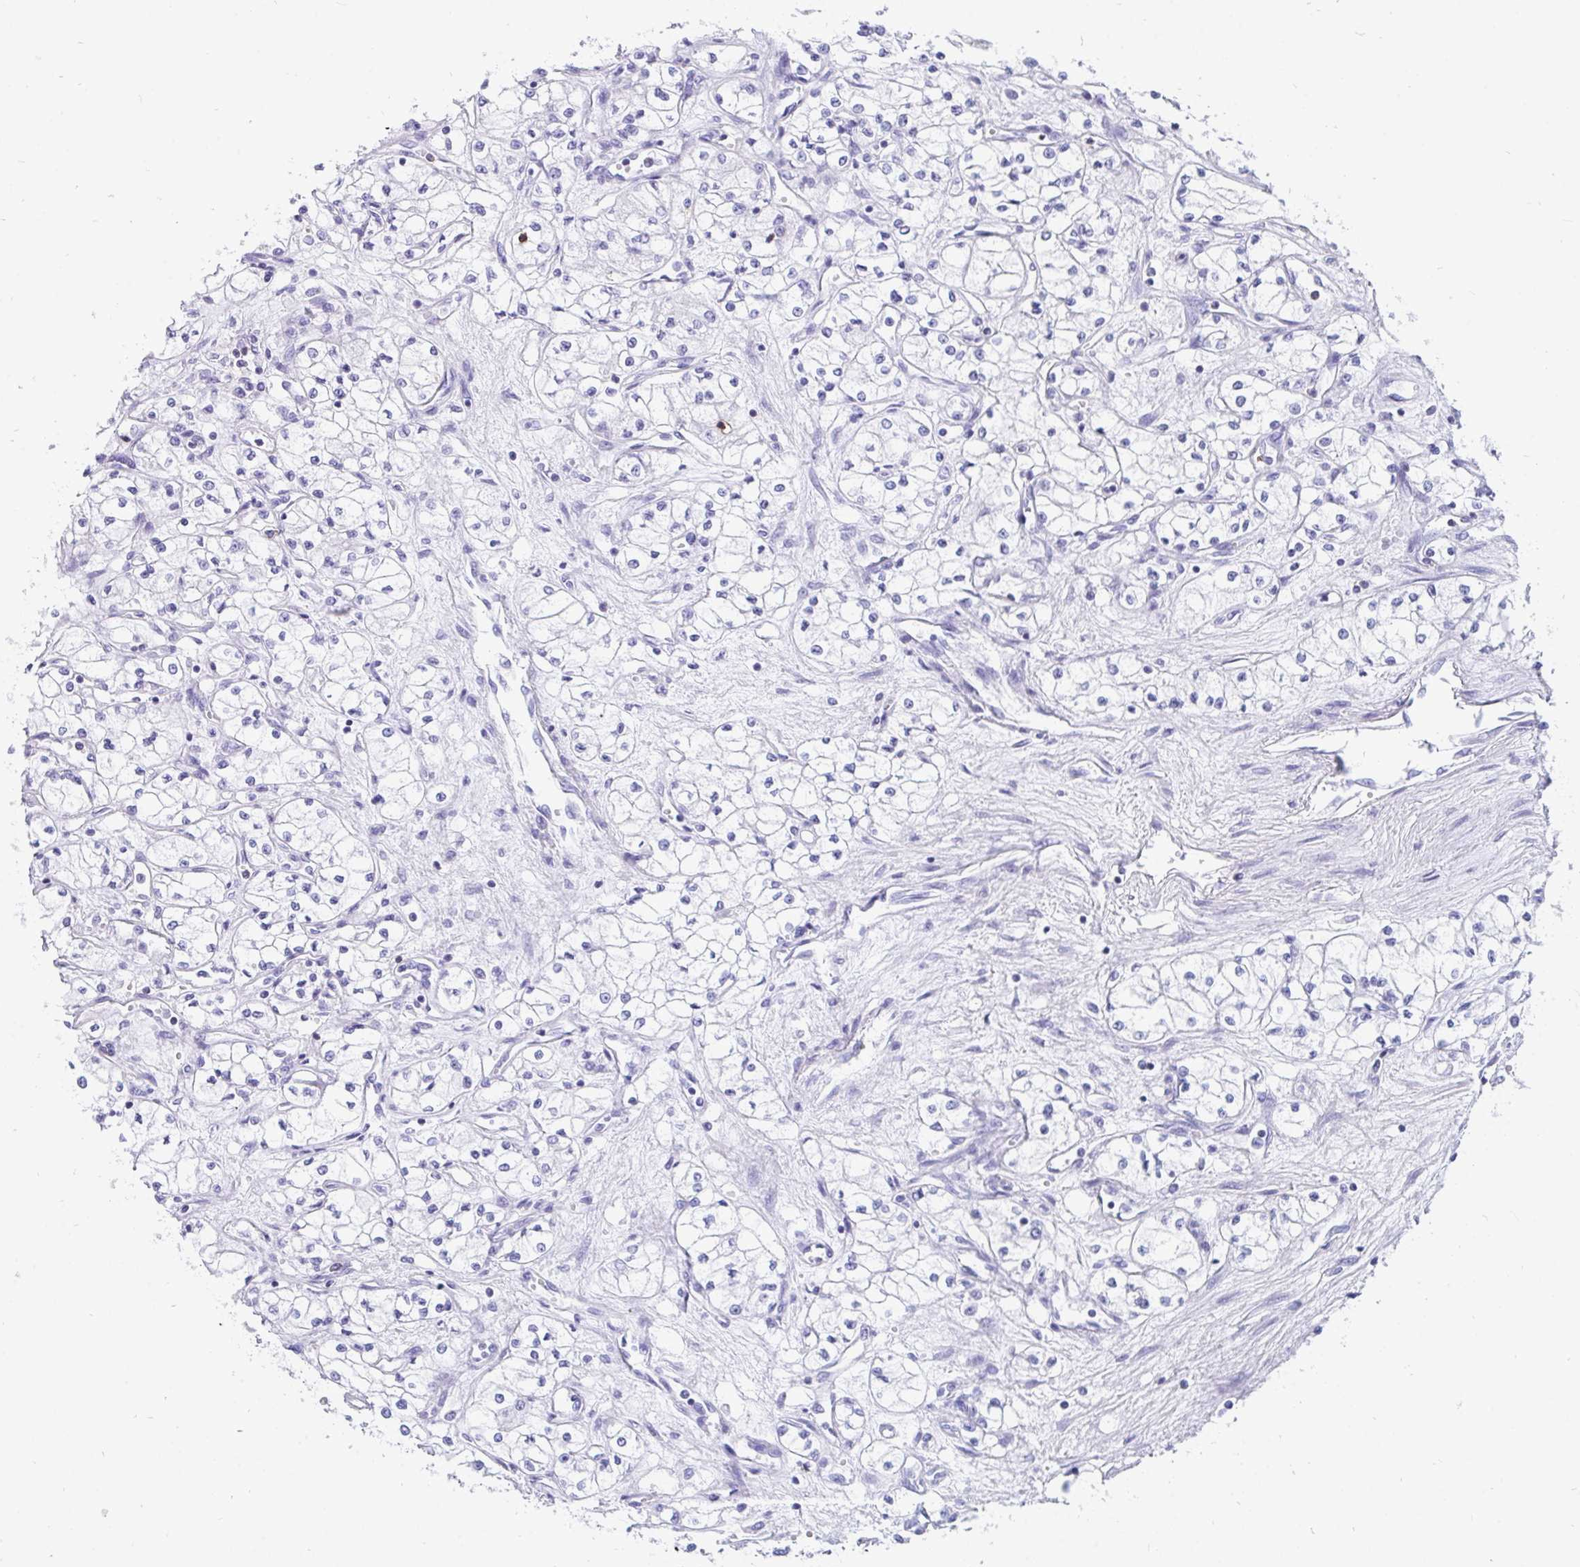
{"staining": {"intensity": "negative", "quantity": "none", "location": "none"}, "tissue": "renal cancer", "cell_type": "Tumor cells", "image_type": "cancer", "snomed": [{"axis": "morphology", "description": "Normal tissue, NOS"}, {"axis": "morphology", "description": "Adenocarcinoma, NOS"}, {"axis": "topography", "description": "Kidney"}], "caption": "Immunohistochemistry histopathology image of neoplastic tissue: human renal cancer stained with DAB exhibits no significant protein positivity in tumor cells.", "gene": "CD7", "patient": {"sex": "male", "age": 59}}